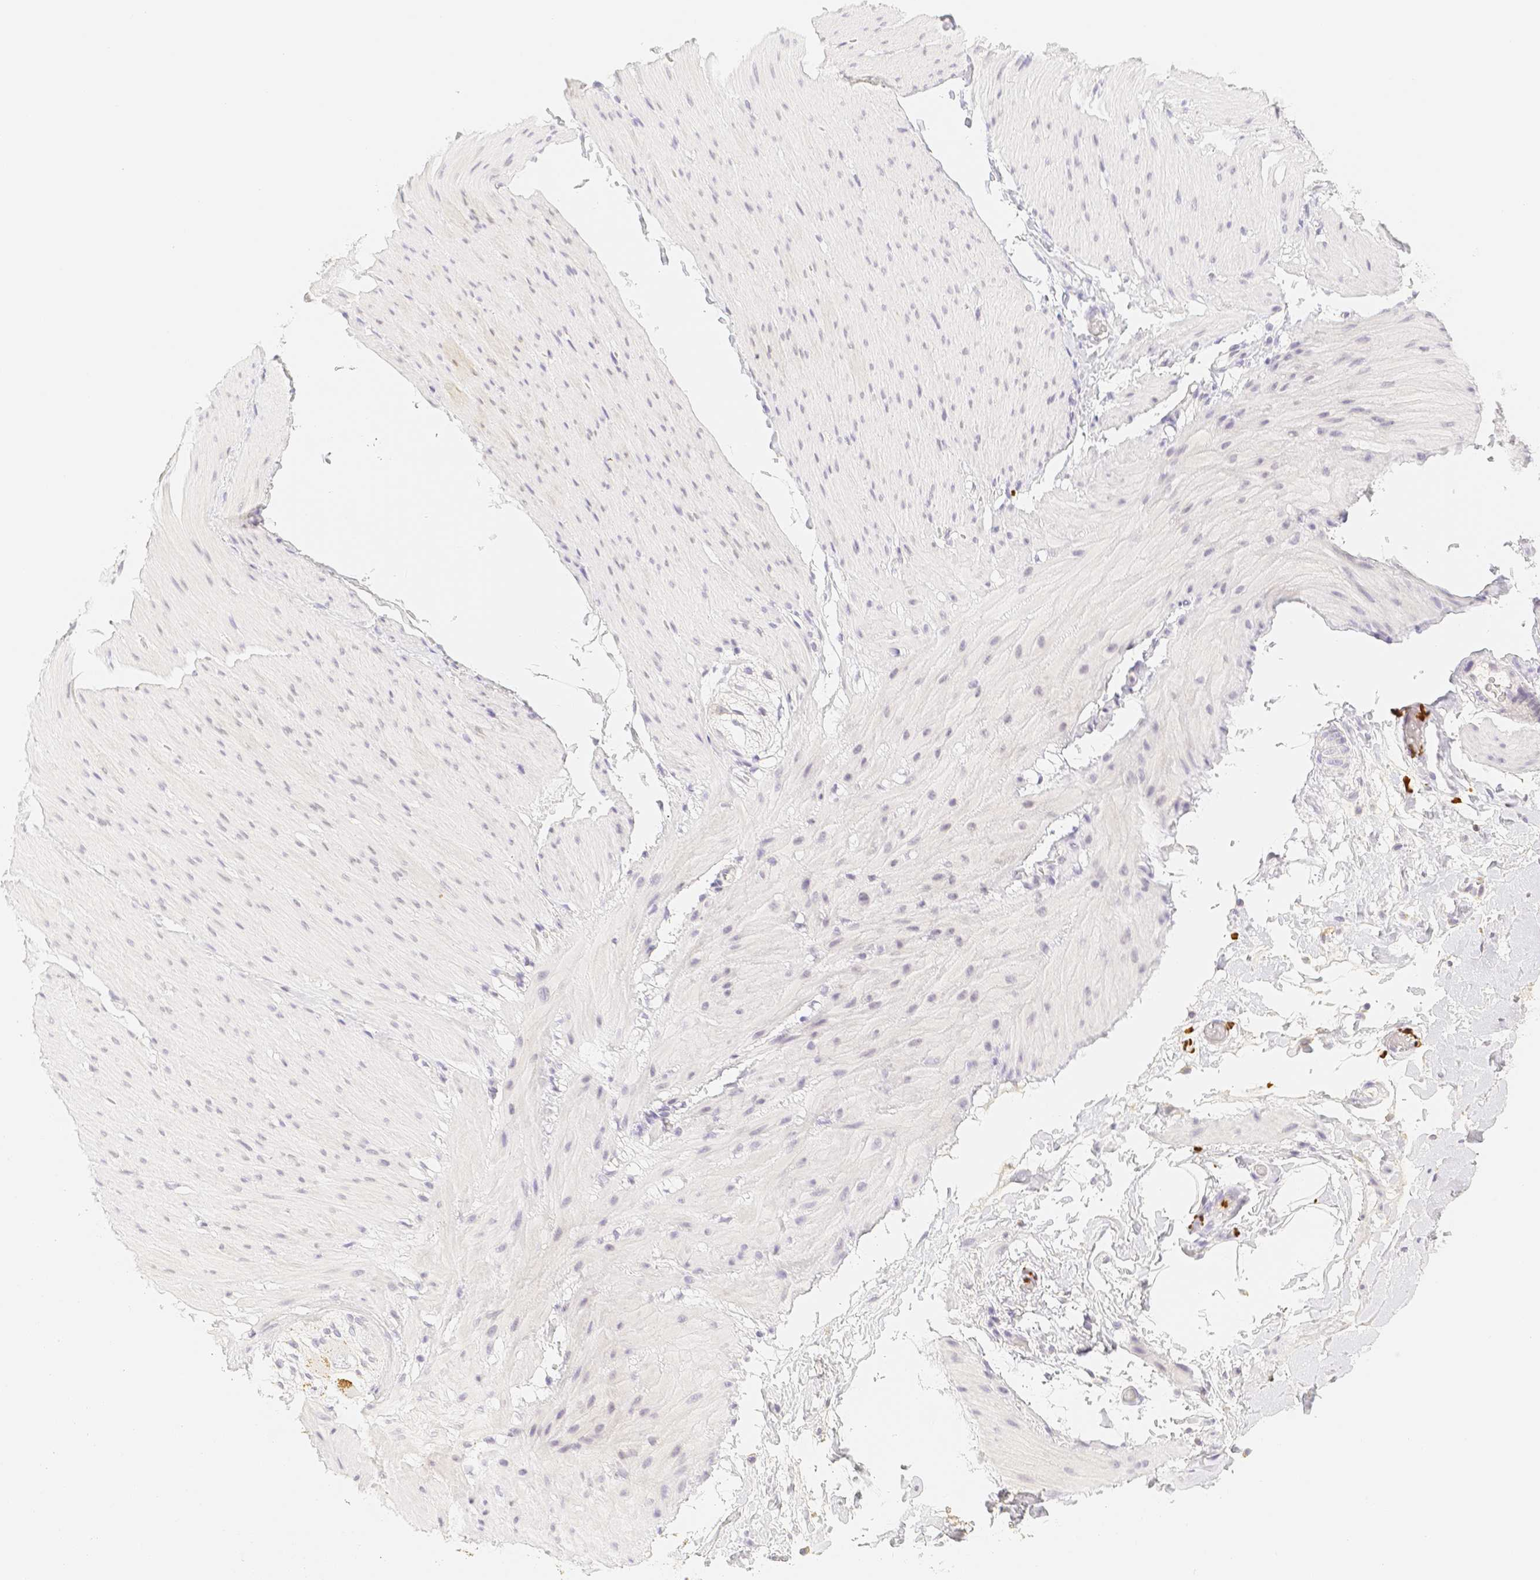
{"staining": {"intensity": "negative", "quantity": "none", "location": "none"}, "tissue": "smooth muscle", "cell_type": "Smooth muscle cells", "image_type": "normal", "snomed": [{"axis": "morphology", "description": "Normal tissue, NOS"}, {"axis": "topography", "description": "Smooth muscle"}, {"axis": "topography", "description": "Colon"}], "caption": "This is a micrograph of immunohistochemistry (IHC) staining of unremarkable smooth muscle, which shows no staining in smooth muscle cells.", "gene": "PADI4", "patient": {"sex": "male", "age": 67}}